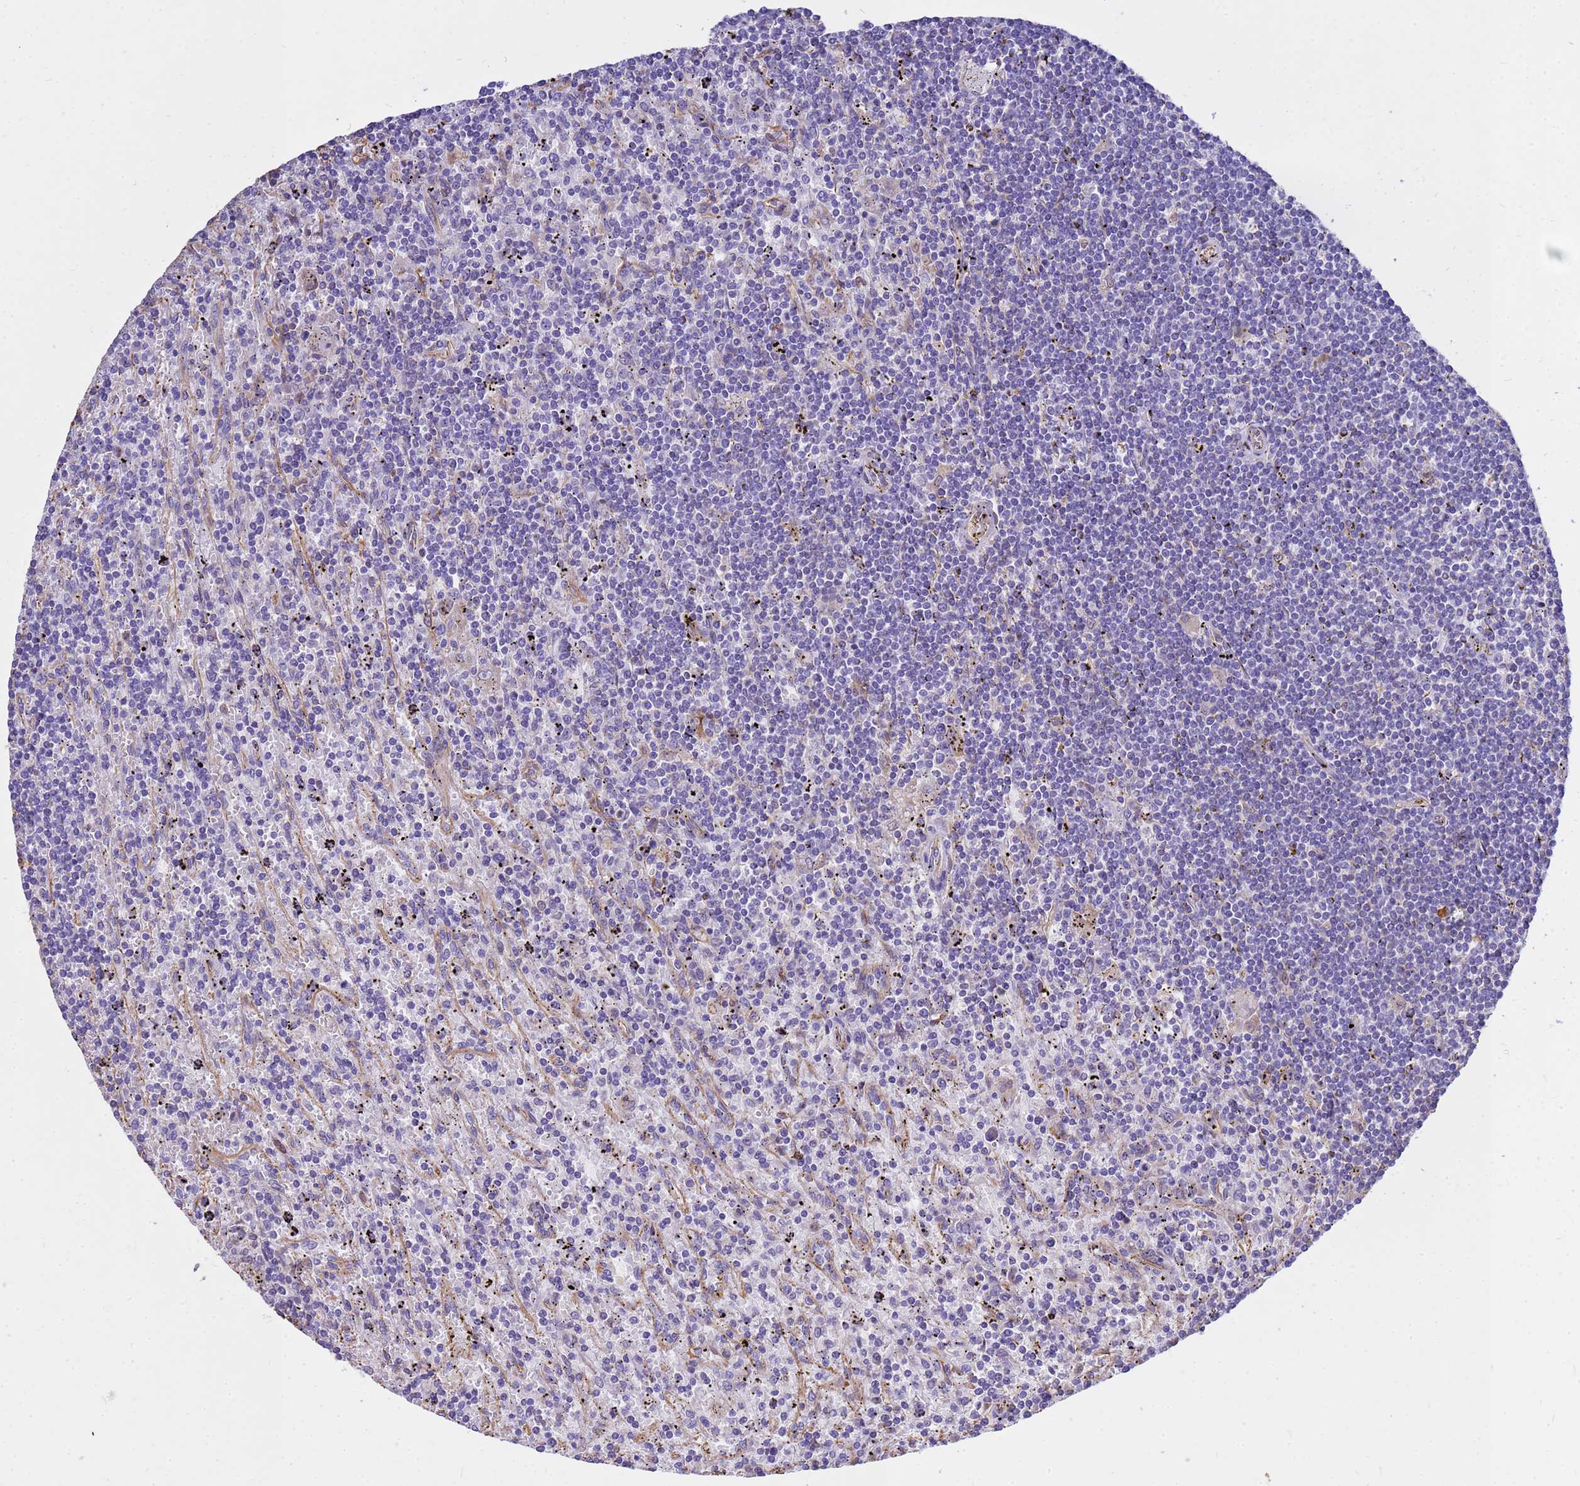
{"staining": {"intensity": "negative", "quantity": "none", "location": "none"}, "tissue": "lymphoma", "cell_type": "Tumor cells", "image_type": "cancer", "snomed": [{"axis": "morphology", "description": "Malignant lymphoma, non-Hodgkin's type, Low grade"}, {"axis": "topography", "description": "Spleen"}], "caption": "High magnification brightfield microscopy of low-grade malignant lymphoma, non-Hodgkin's type stained with DAB (3,3'-diaminobenzidine) (brown) and counterstained with hematoxylin (blue): tumor cells show no significant expression.", "gene": "TCEAL3", "patient": {"sex": "male", "age": 76}}